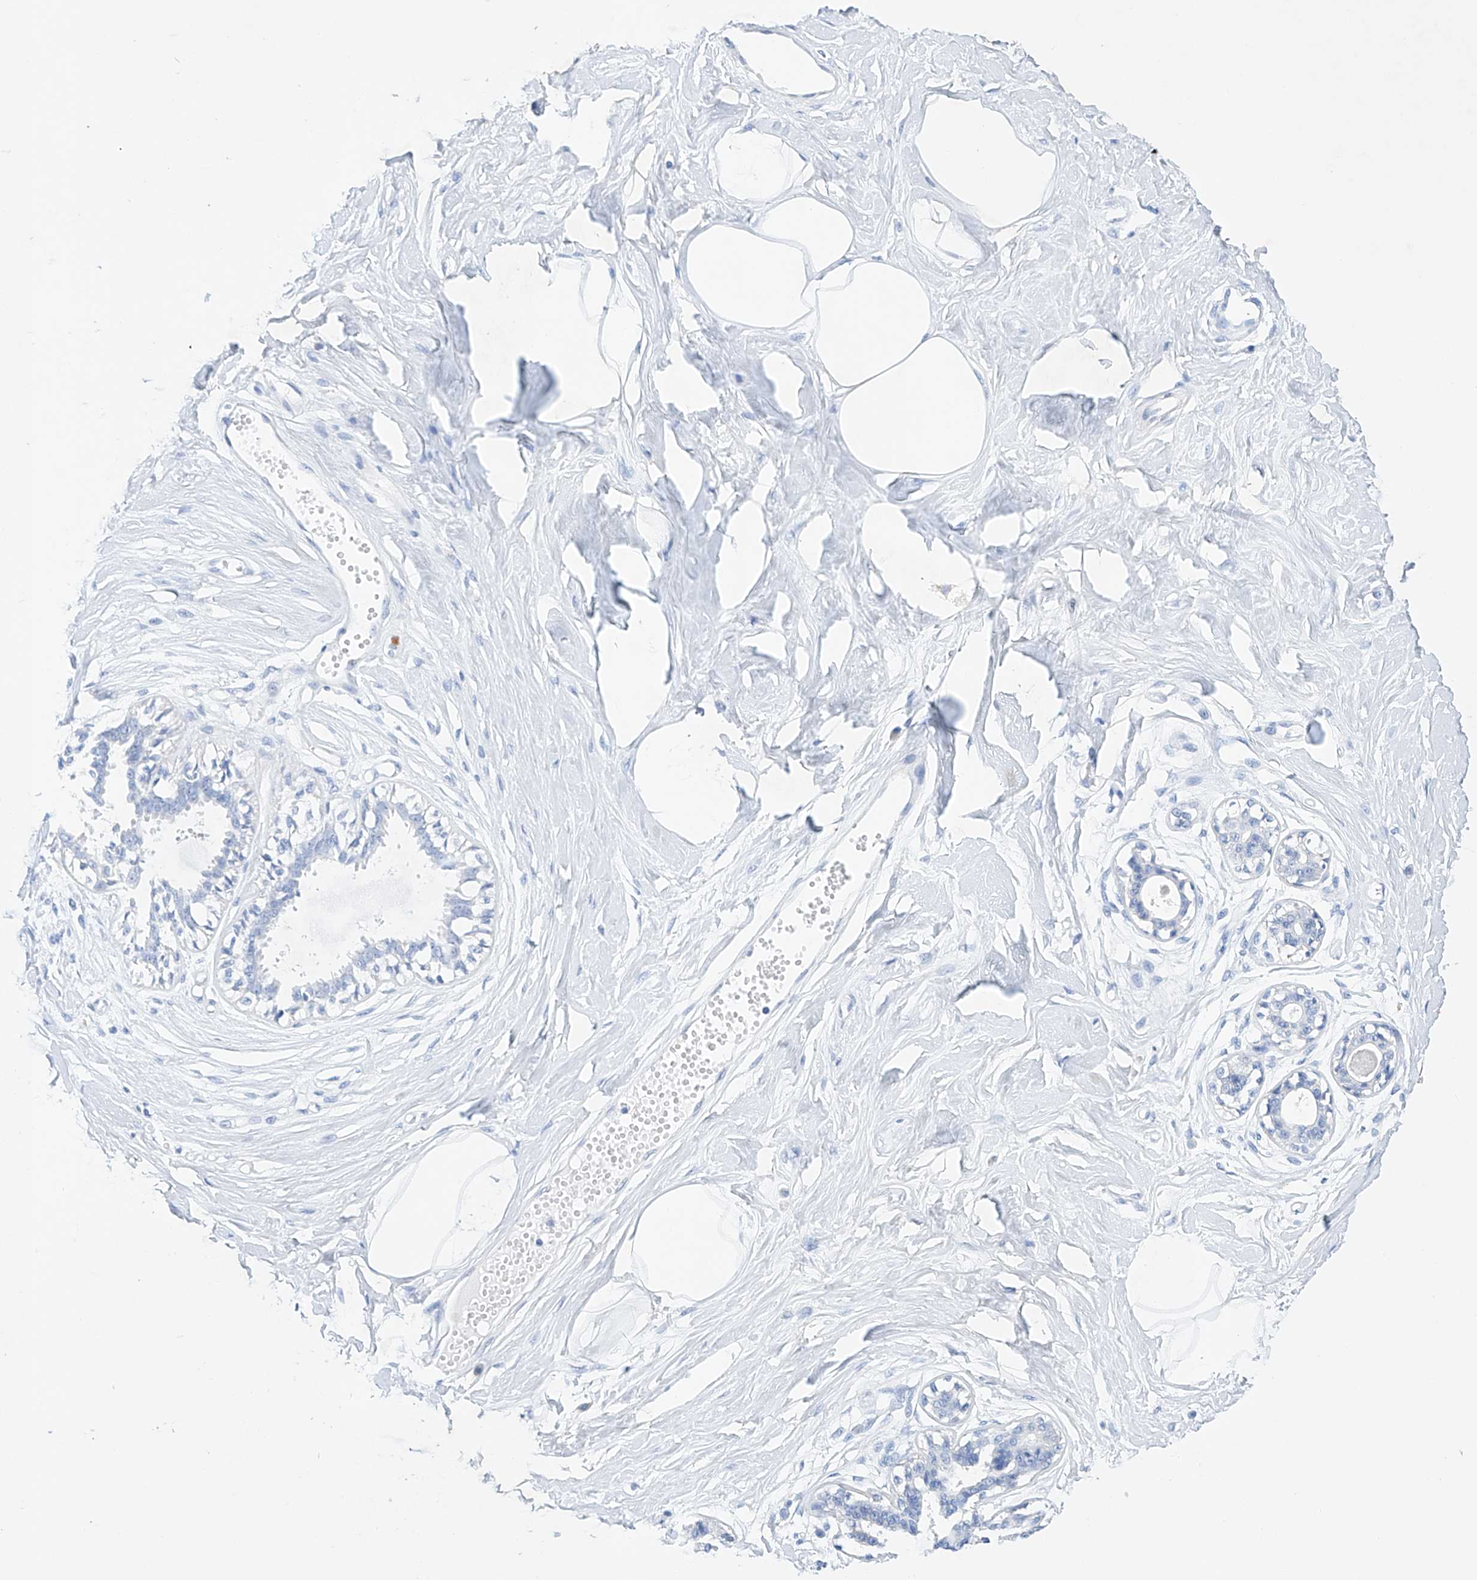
{"staining": {"intensity": "negative", "quantity": "none", "location": "none"}, "tissue": "breast", "cell_type": "Adipocytes", "image_type": "normal", "snomed": [{"axis": "morphology", "description": "Normal tissue, NOS"}, {"axis": "topography", "description": "Breast"}], "caption": "A high-resolution micrograph shows immunohistochemistry (IHC) staining of normal breast, which shows no significant expression in adipocytes.", "gene": "LURAP1", "patient": {"sex": "female", "age": 45}}